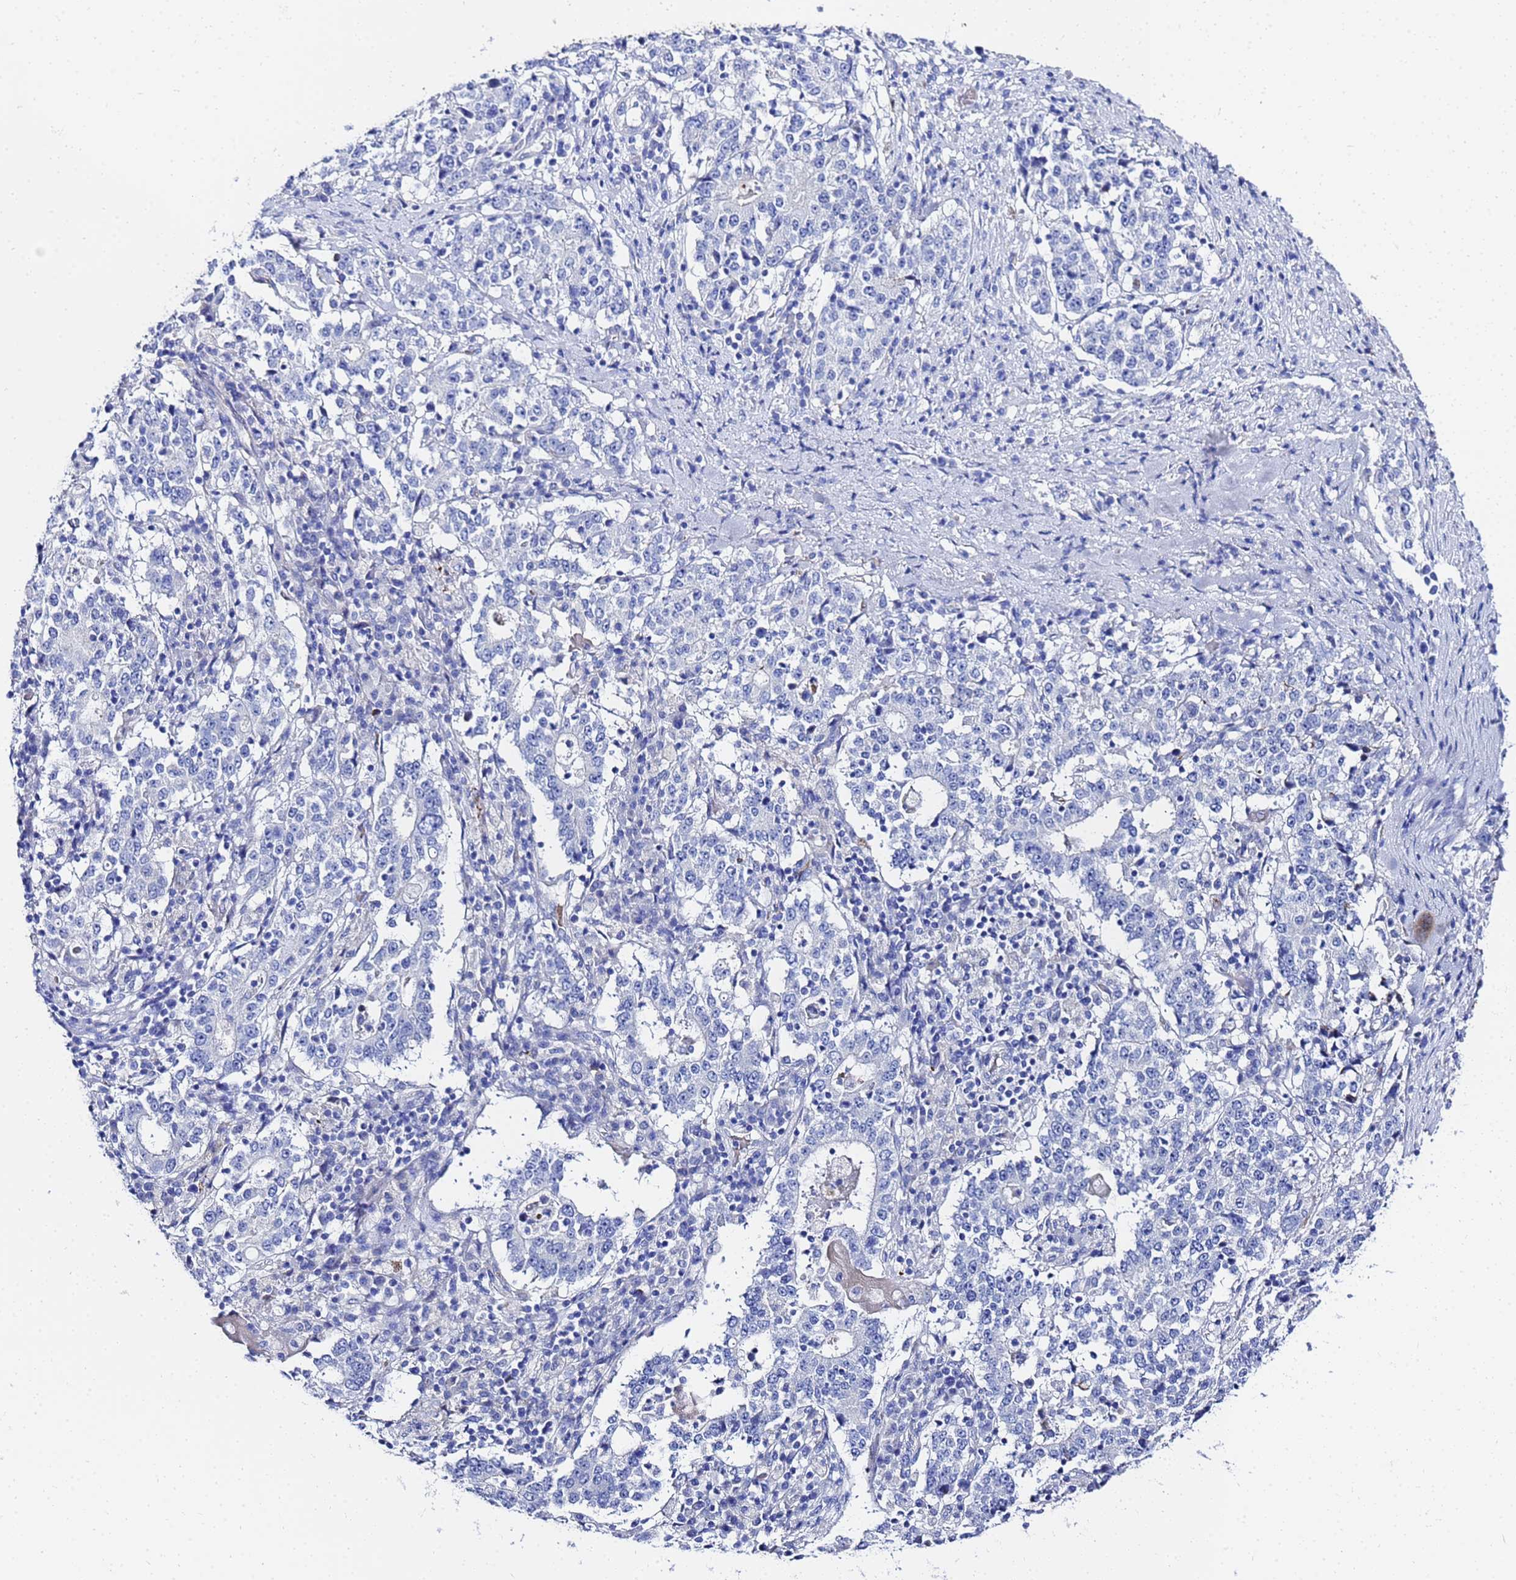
{"staining": {"intensity": "negative", "quantity": "none", "location": "none"}, "tissue": "stomach cancer", "cell_type": "Tumor cells", "image_type": "cancer", "snomed": [{"axis": "morphology", "description": "Adenocarcinoma, NOS"}, {"axis": "topography", "description": "Stomach"}], "caption": "There is no significant positivity in tumor cells of stomach cancer (adenocarcinoma).", "gene": "ZNF26", "patient": {"sex": "male", "age": 59}}